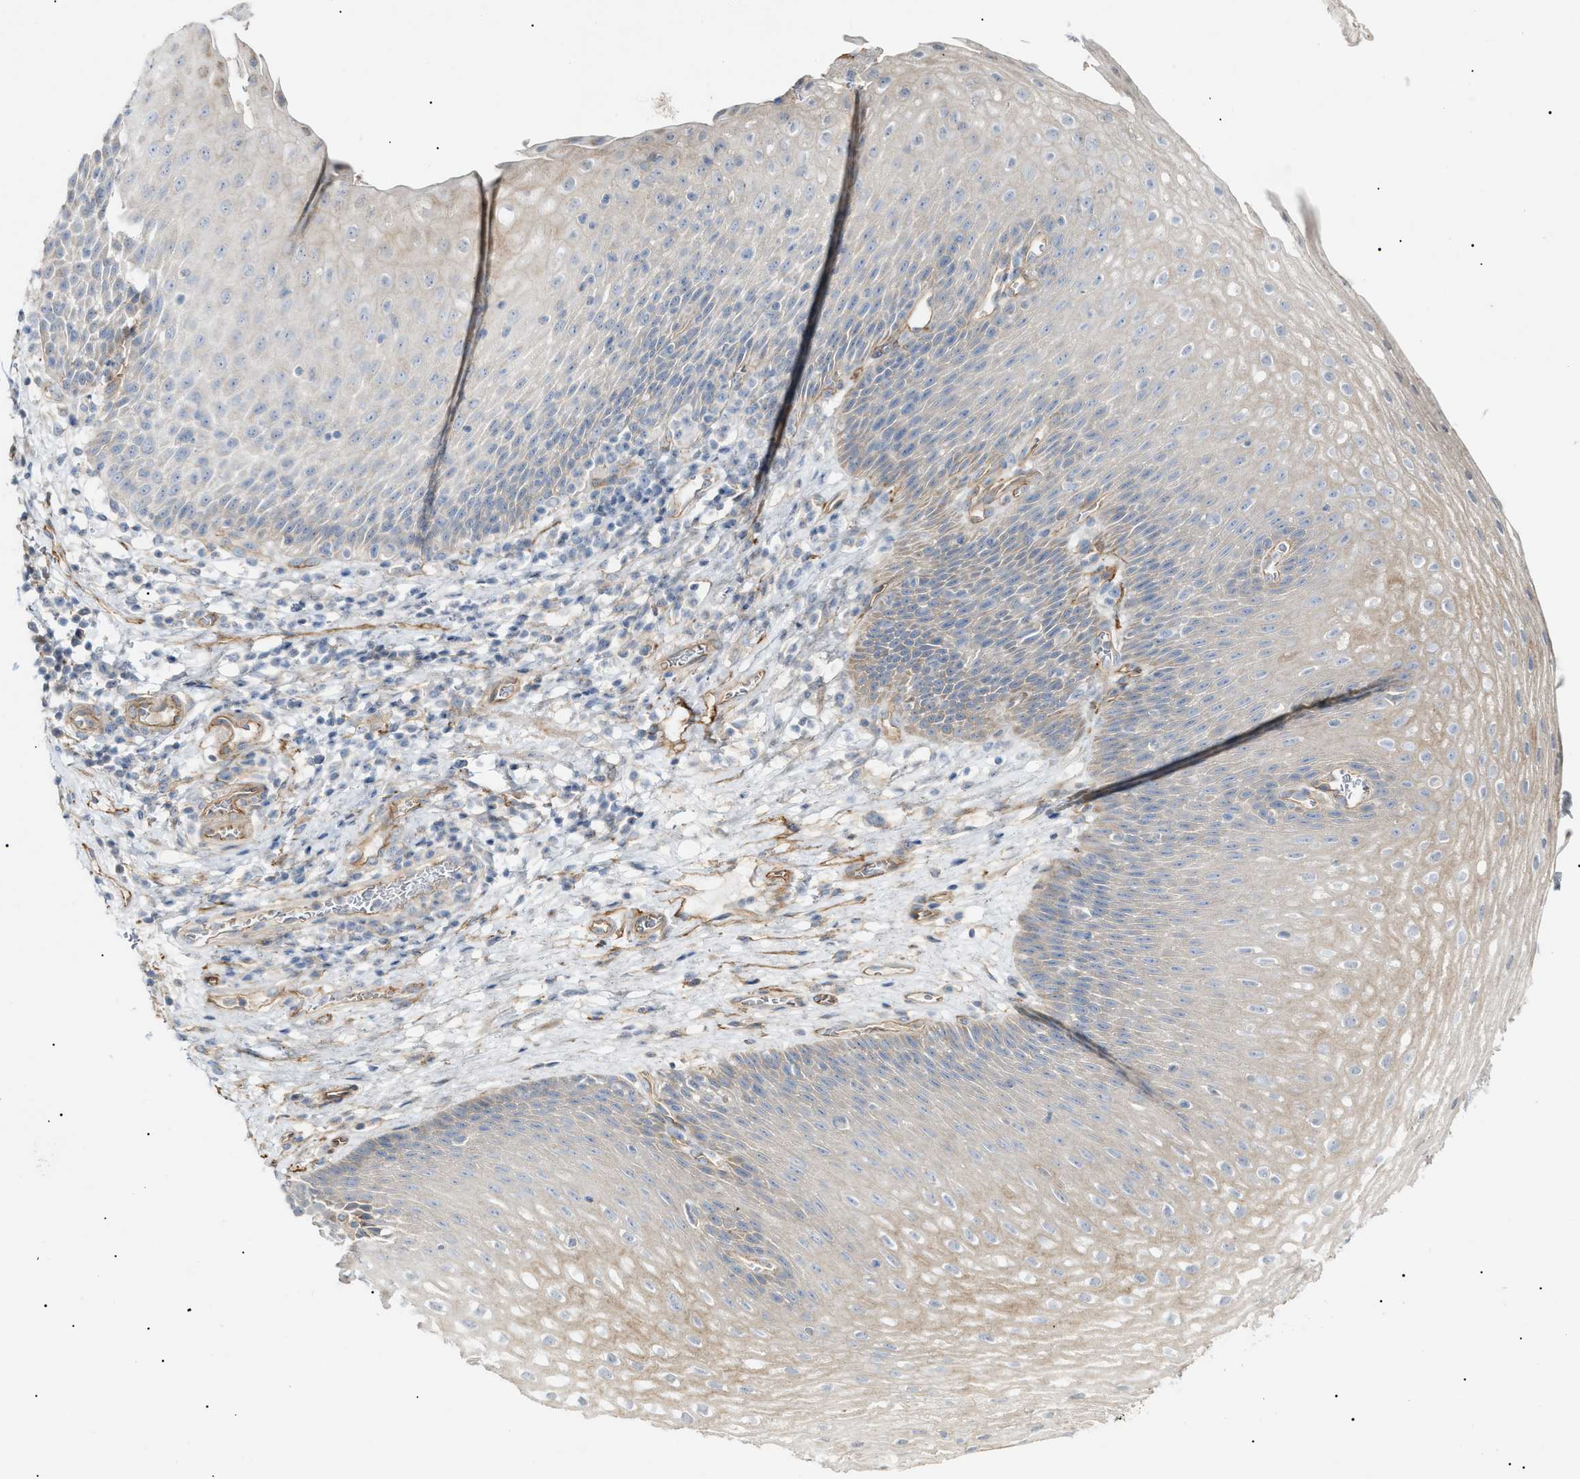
{"staining": {"intensity": "moderate", "quantity": "25%-75%", "location": "cytoplasmic/membranous"}, "tissue": "esophagus", "cell_type": "Squamous epithelial cells", "image_type": "normal", "snomed": [{"axis": "morphology", "description": "Normal tissue, NOS"}, {"axis": "topography", "description": "Esophagus"}], "caption": "The immunohistochemical stain labels moderate cytoplasmic/membranous expression in squamous epithelial cells of benign esophagus.", "gene": "ZFHX2", "patient": {"sex": "male", "age": 48}}